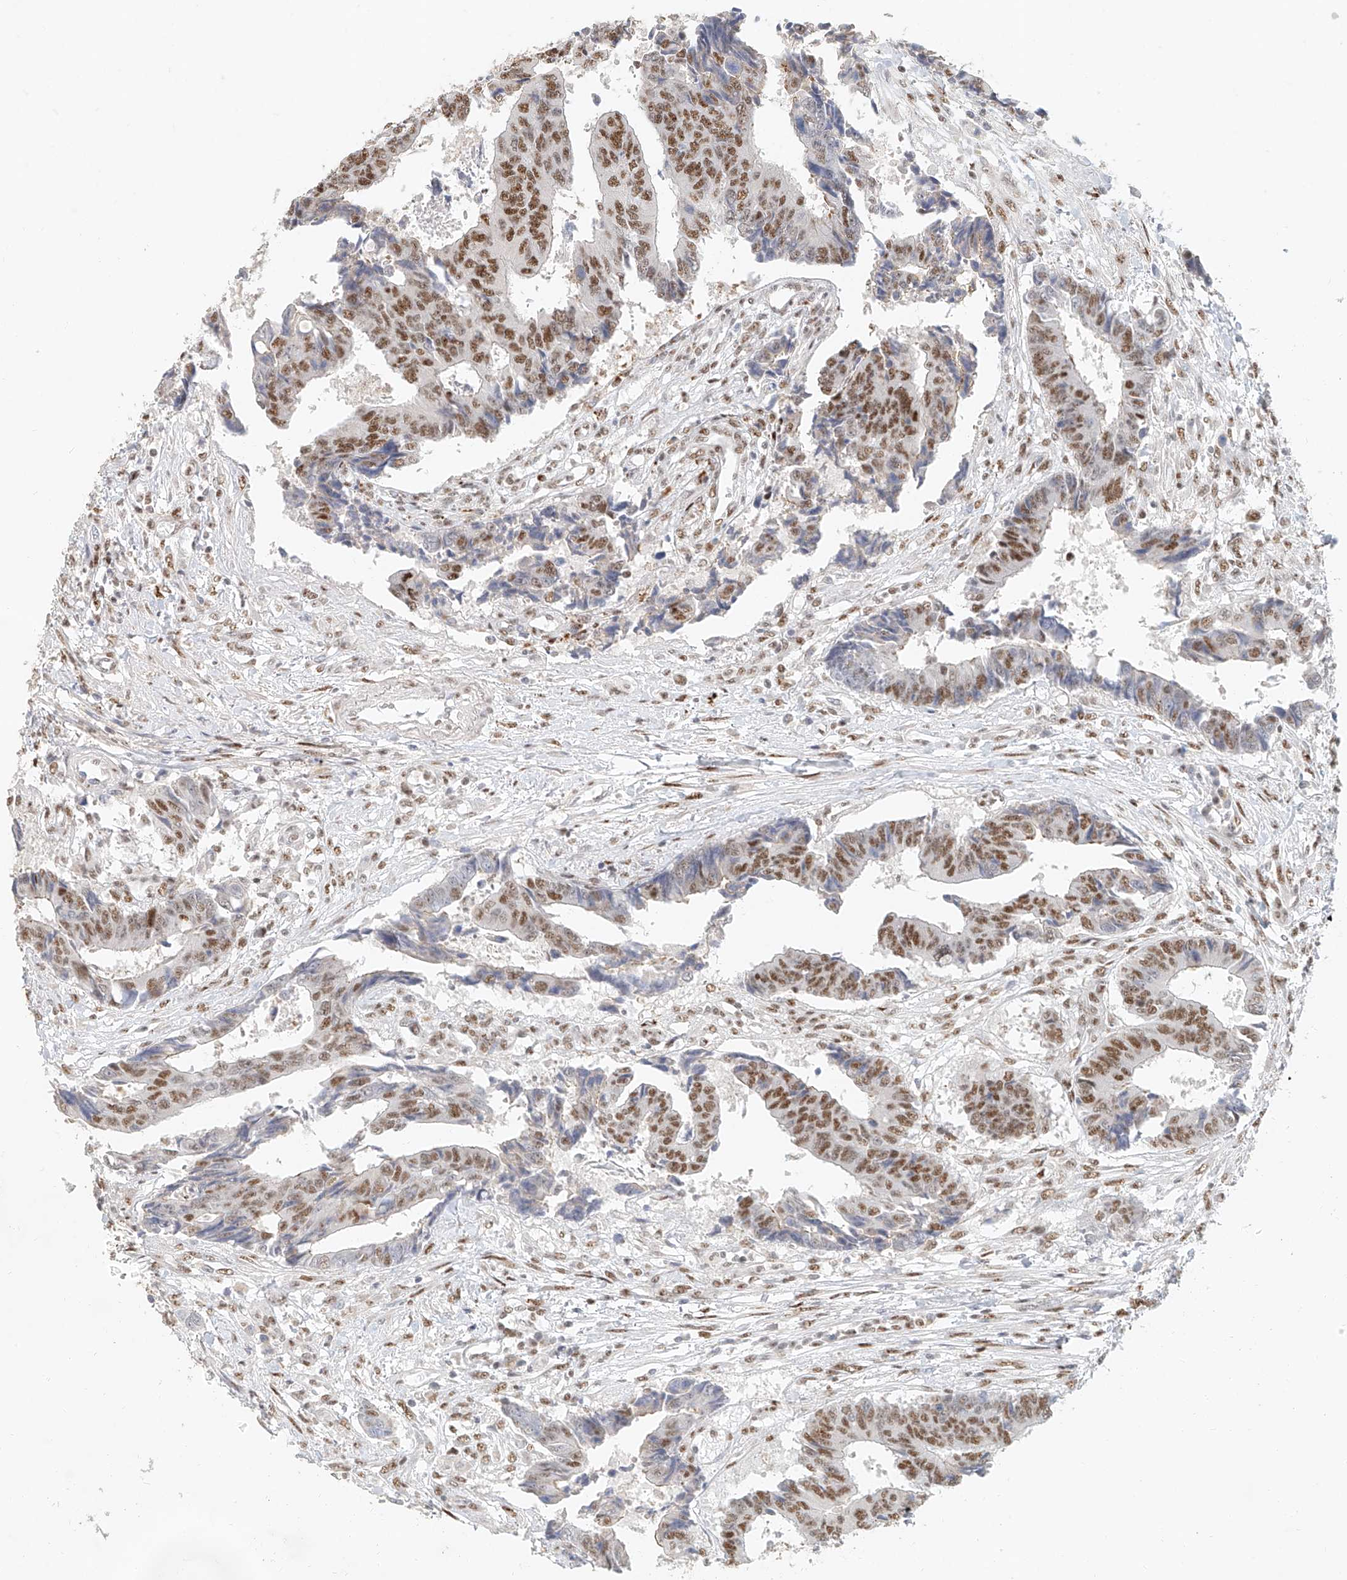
{"staining": {"intensity": "moderate", "quantity": ">75%", "location": "nuclear"}, "tissue": "colorectal cancer", "cell_type": "Tumor cells", "image_type": "cancer", "snomed": [{"axis": "morphology", "description": "Adenocarcinoma, NOS"}, {"axis": "topography", "description": "Rectum"}], "caption": "Adenocarcinoma (colorectal) tissue demonstrates moderate nuclear expression in approximately >75% of tumor cells, visualized by immunohistochemistry.", "gene": "CXorf58", "patient": {"sex": "male", "age": 84}}